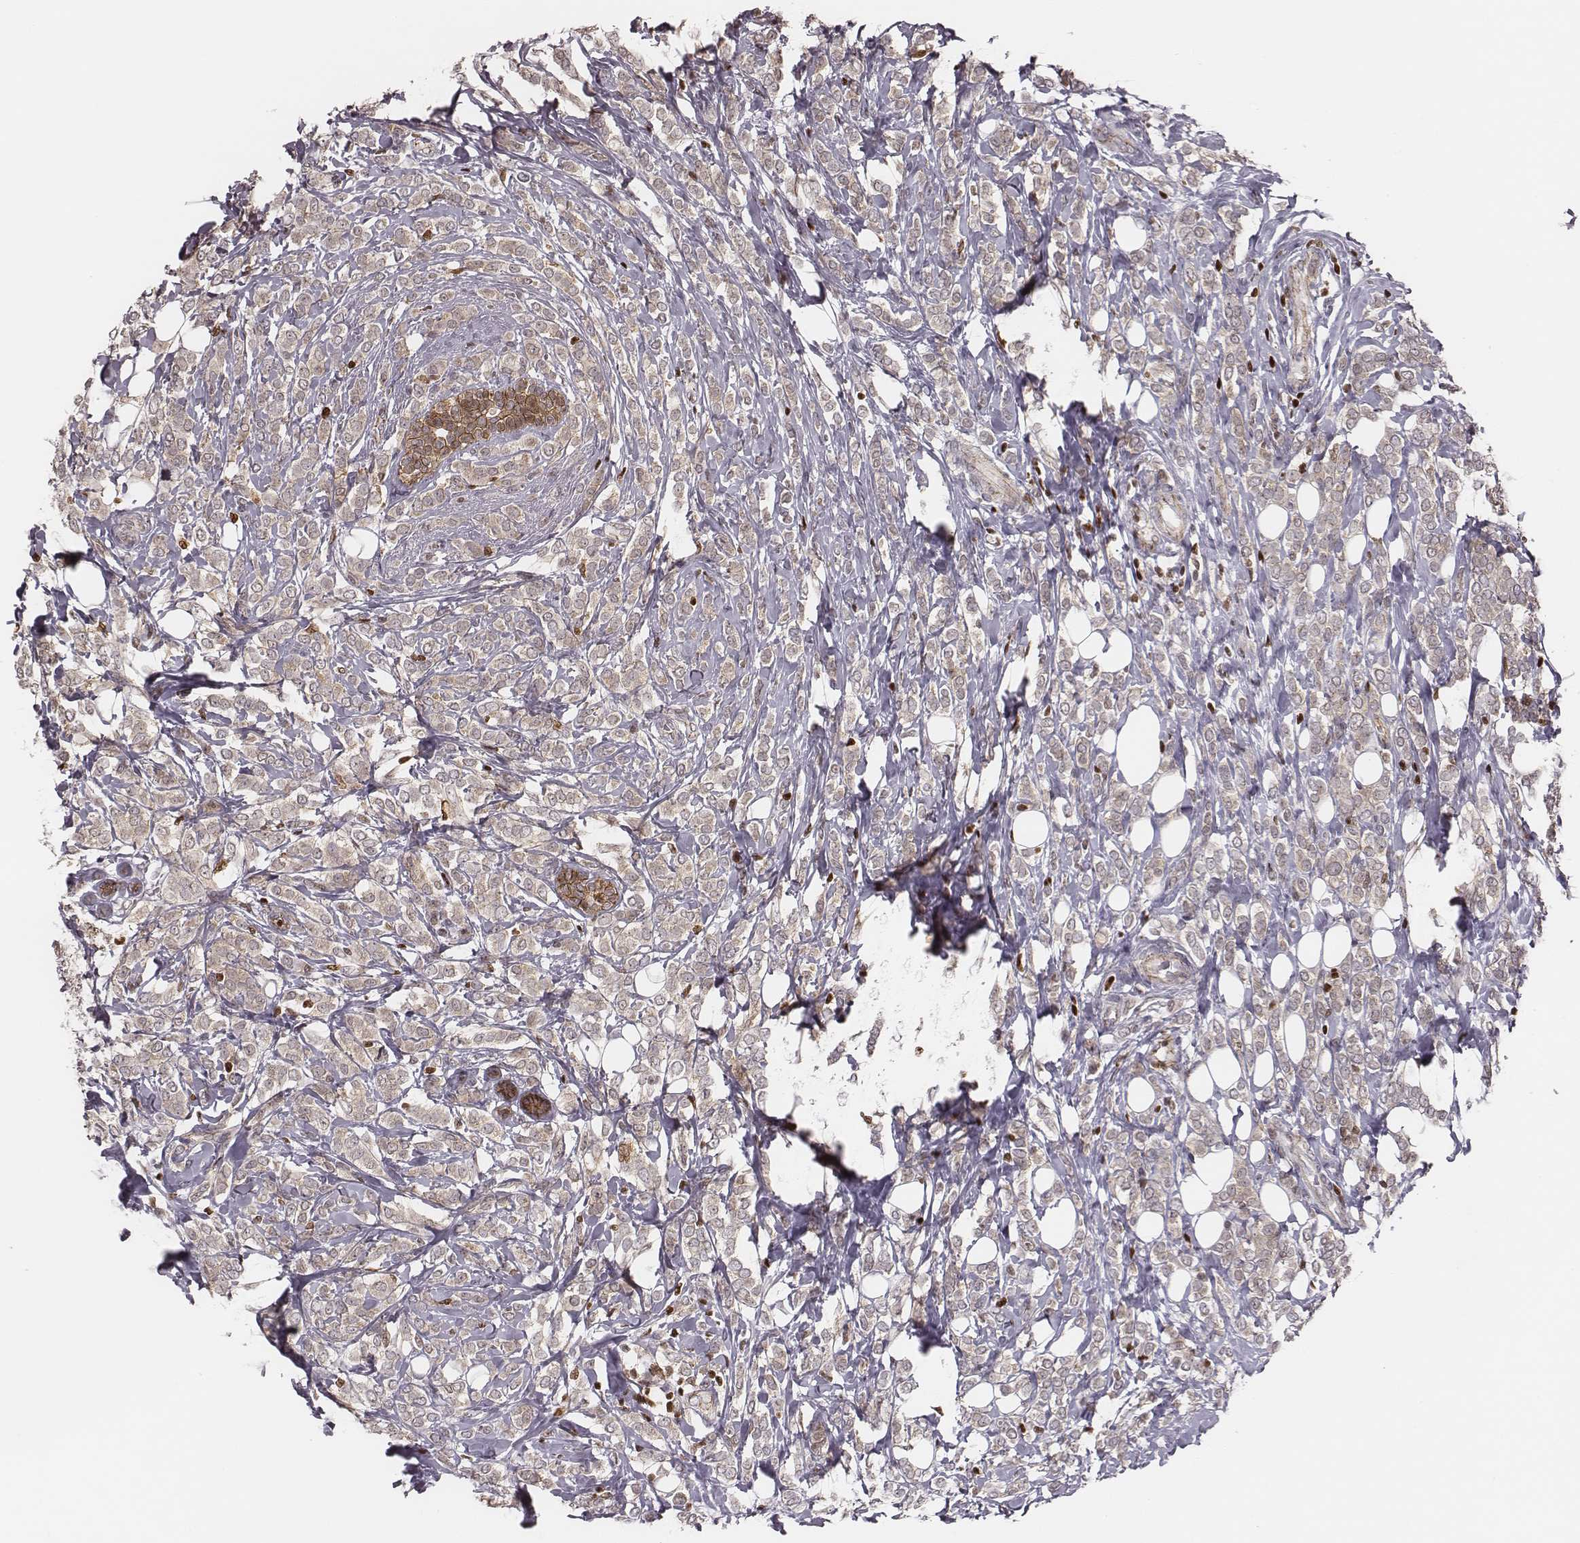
{"staining": {"intensity": "weak", "quantity": "25%-75%", "location": "cytoplasmic/membranous"}, "tissue": "breast cancer", "cell_type": "Tumor cells", "image_type": "cancer", "snomed": [{"axis": "morphology", "description": "Lobular carcinoma"}, {"axis": "topography", "description": "Breast"}], "caption": "Immunohistochemistry (IHC) of human breast cancer displays low levels of weak cytoplasmic/membranous staining in about 25%-75% of tumor cells.", "gene": "WDR59", "patient": {"sex": "female", "age": 49}}